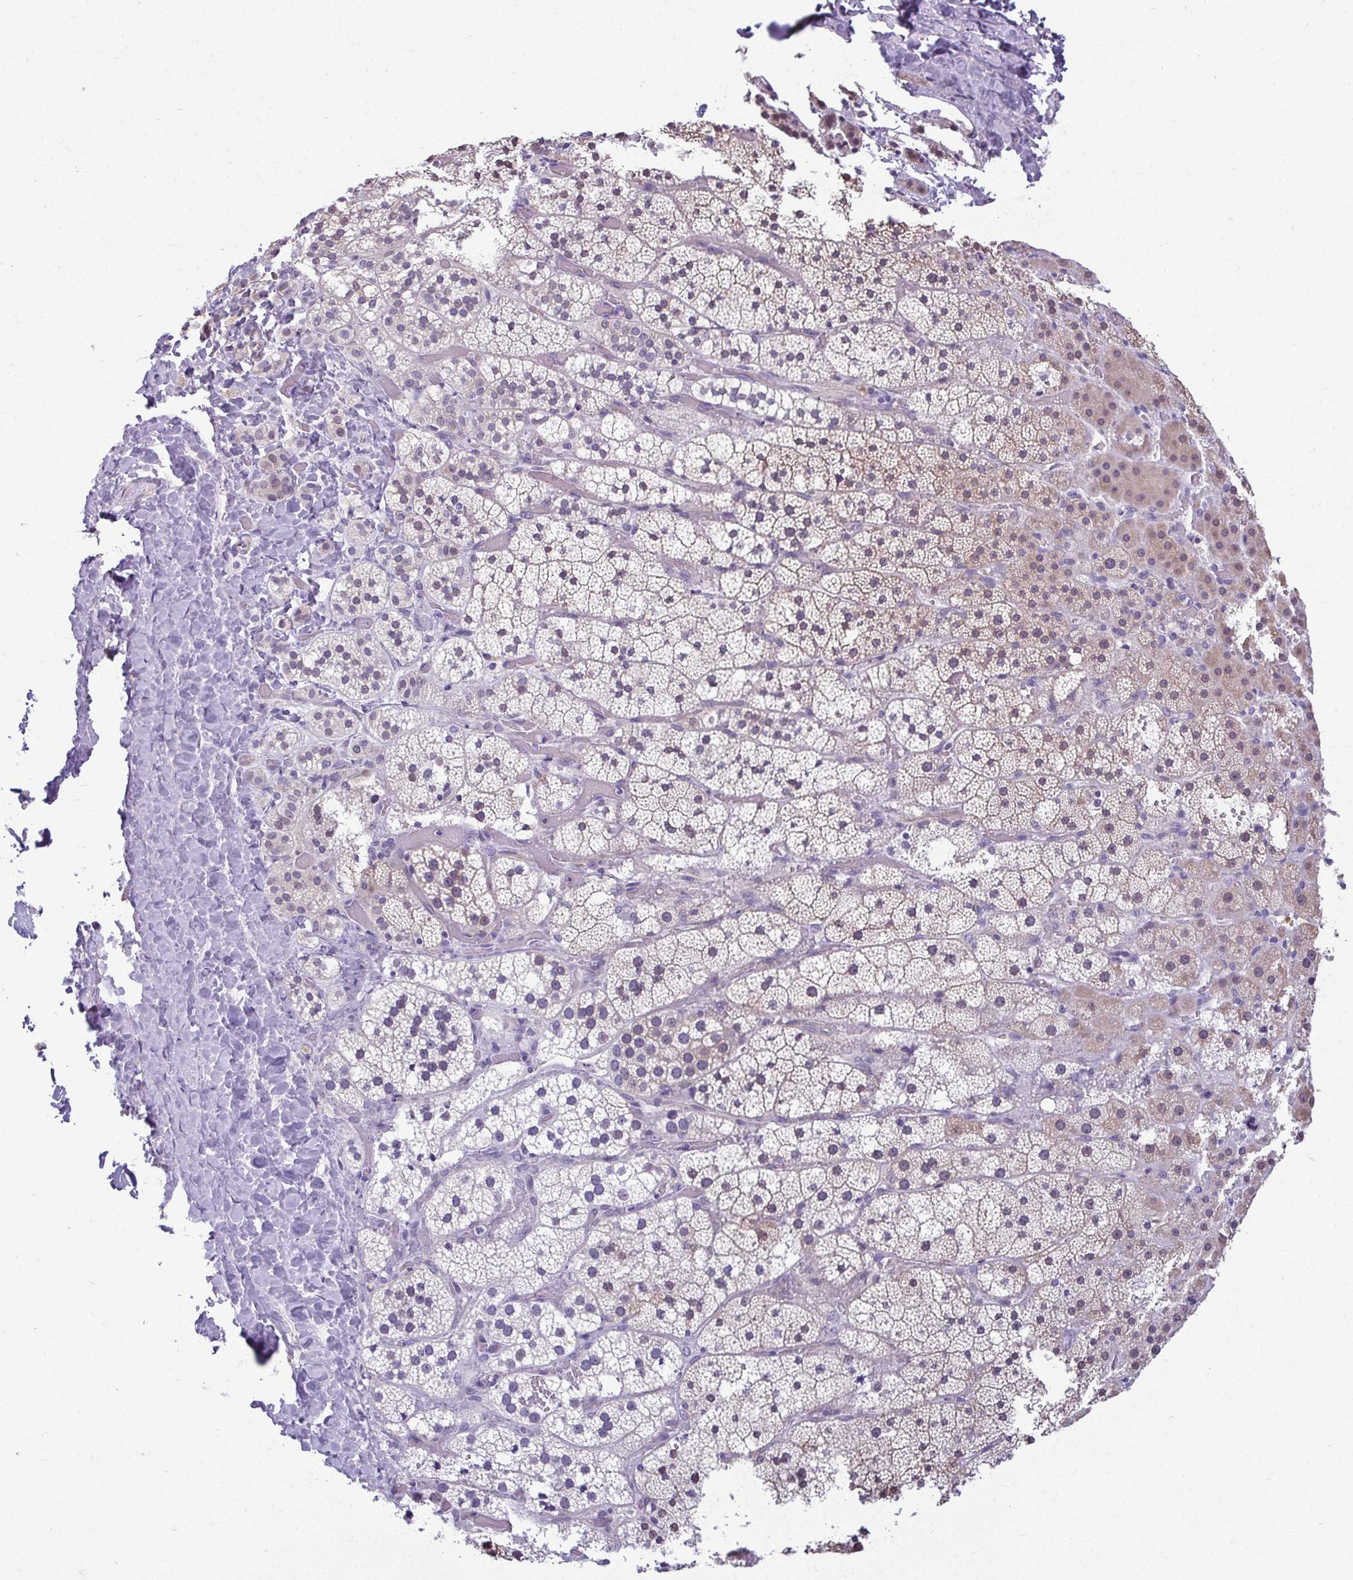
{"staining": {"intensity": "weak", "quantity": "25%-75%", "location": "cytoplasmic/membranous"}, "tissue": "adrenal gland", "cell_type": "Glandular cells", "image_type": "normal", "snomed": [{"axis": "morphology", "description": "Normal tissue, NOS"}, {"axis": "topography", "description": "Adrenal gland"}], "caption": "A photomicrograph showing weak cytoplasmic/membranous expression in approximately 25%-75% of glandular cells in benign adrenal gland, as visualized by brown immunohistochemical staining.", "gene": "SERPINI1", "patient": {"sex": "male", "age": 53}}